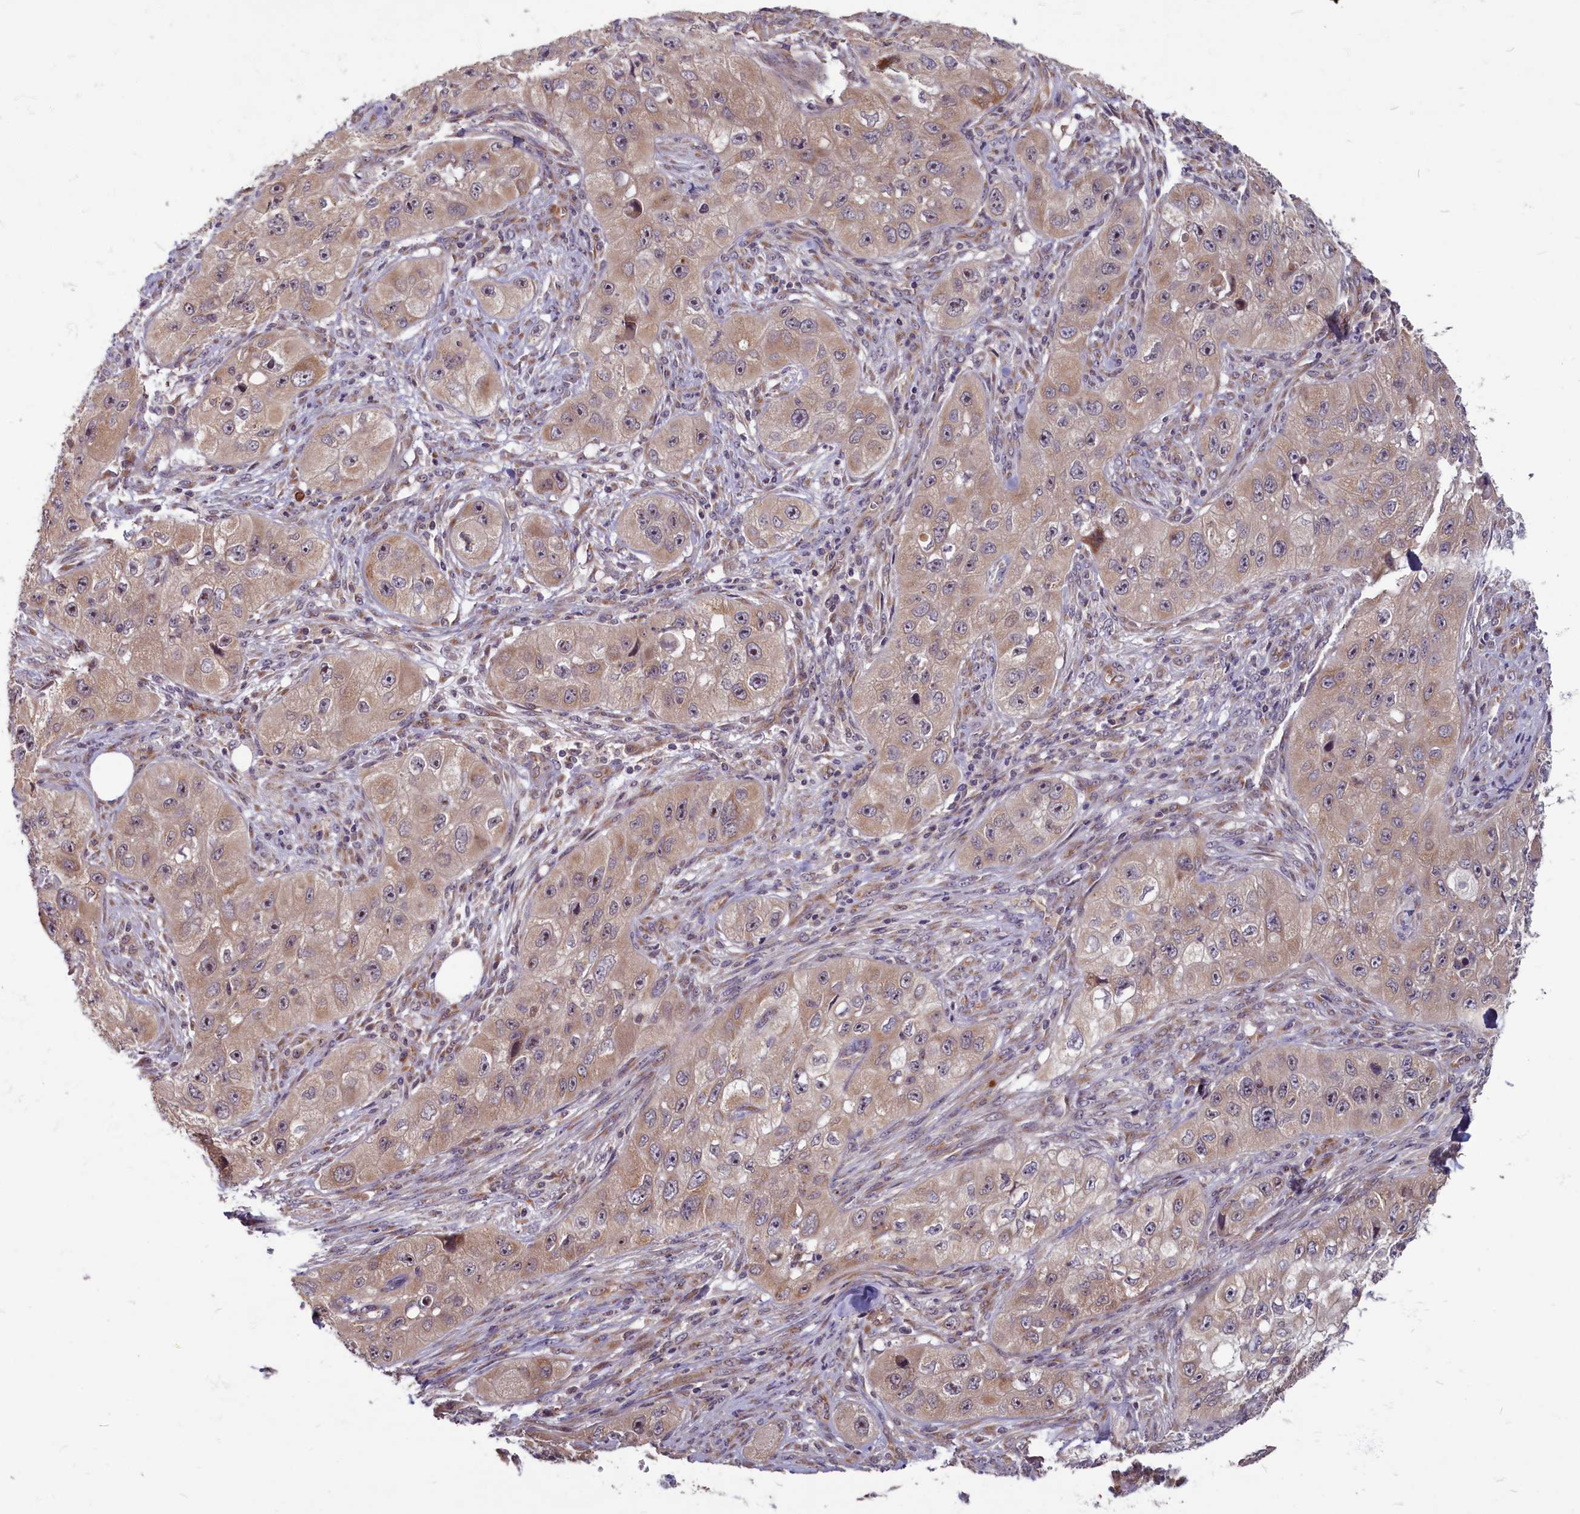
{"staining": {"intensity": "moderate", "quantity": ">75%", "location": "cytoplasmic/membranous,nuclear"}, "tissue": "skin cancer", "cell_type": "Tumor cells", "image_type": "cancer", "snomed": [{"axis": "morphology", "description": "Squamous cell carcinoma, NOS"}, {"axis": "topography", "description": "Skin"}, {"axis": "topography", "description": "Subcutis"}], "caption": "Tumor cells show moderate cytoplasmic/membranous and nuclear expression in approximately >75% of cells in skin cancer (squamous cell carcinoma).", "gene": "MYCBP", "patient": {"sex": "male", "age": 73}}